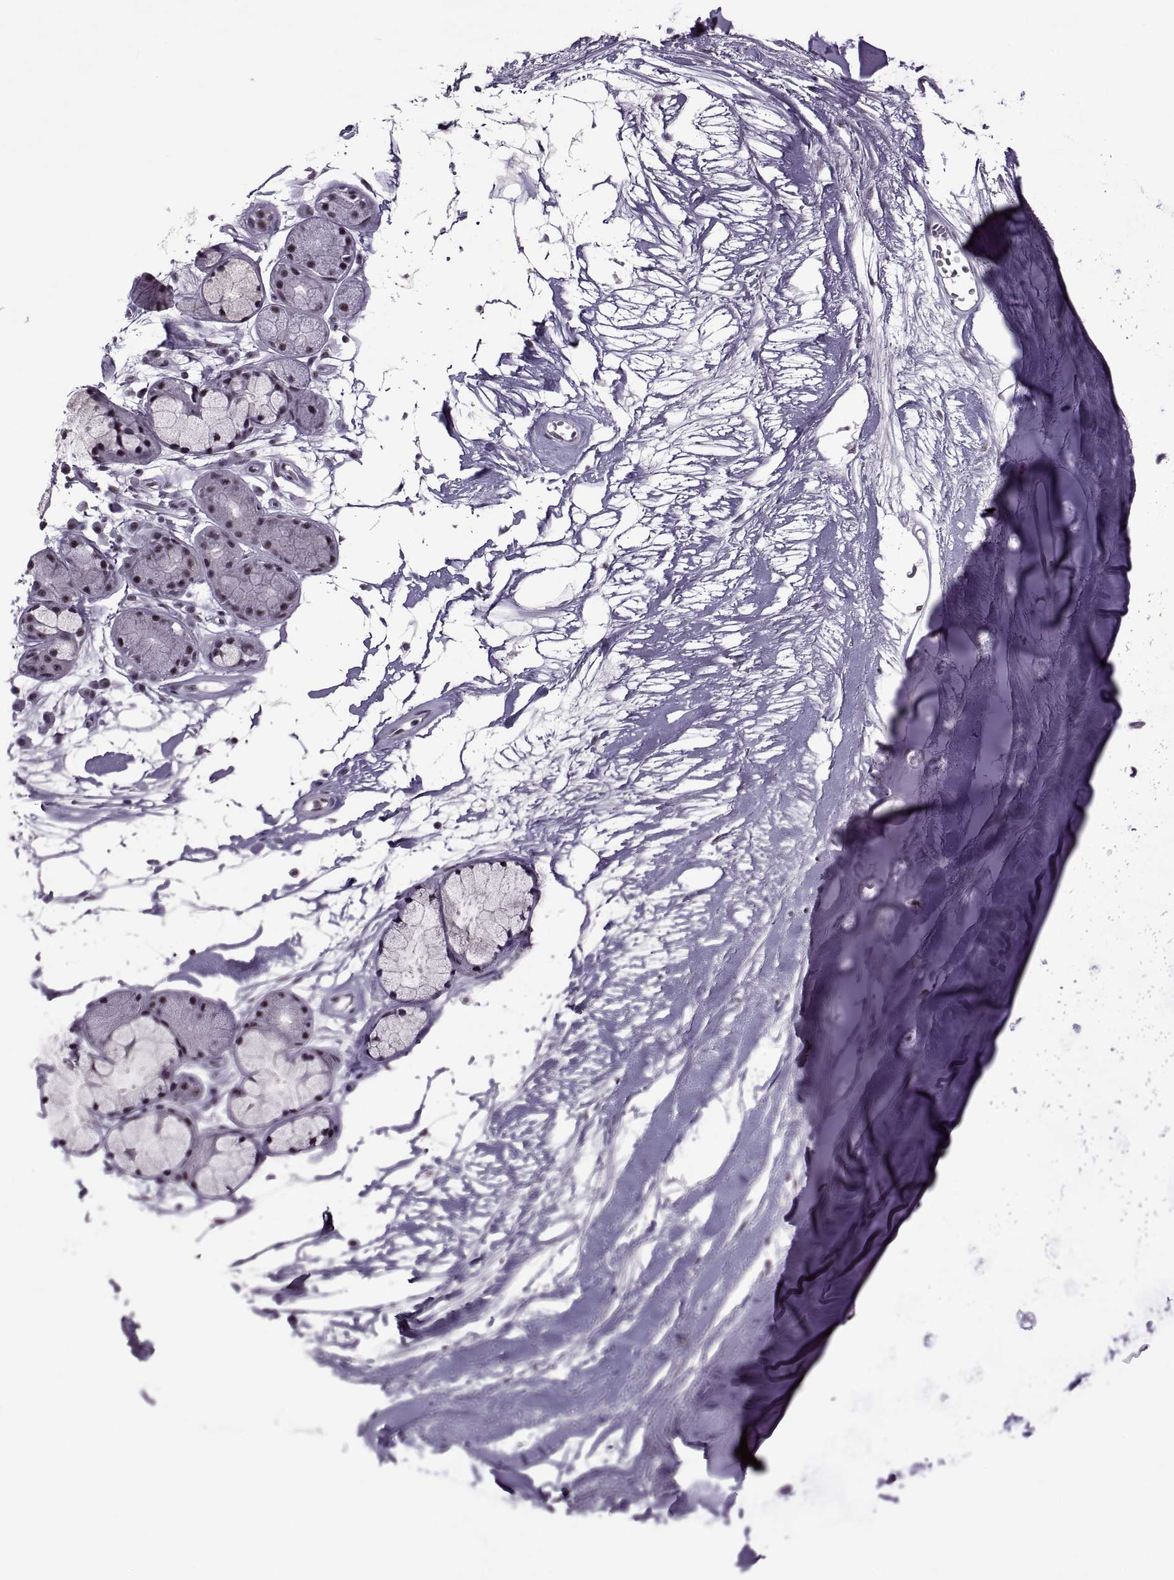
{"staining": {"intensity": "negative", "quantity": "none", "location": "none"}, "tissue": "soft tissue", "cell_type": "Chondrocytes", "image_type": "normal", "snomed": [{"axis": "morphology", "description": "Normal tissue, NOS"}, {"axis": "morphology", "description": "Squamous cell carcinoma, NOS"}, {"axis": "topography", "description": "Cartilage tissue"}, {"axis": "topography", "description": "Lung"}], "caption": "DAB immunohistochemical staining of benign soft tissue shows no significant expression in chondrocytes.", "gene": "MAGEA4", "patient": {"sex": "male", "age": 66}}